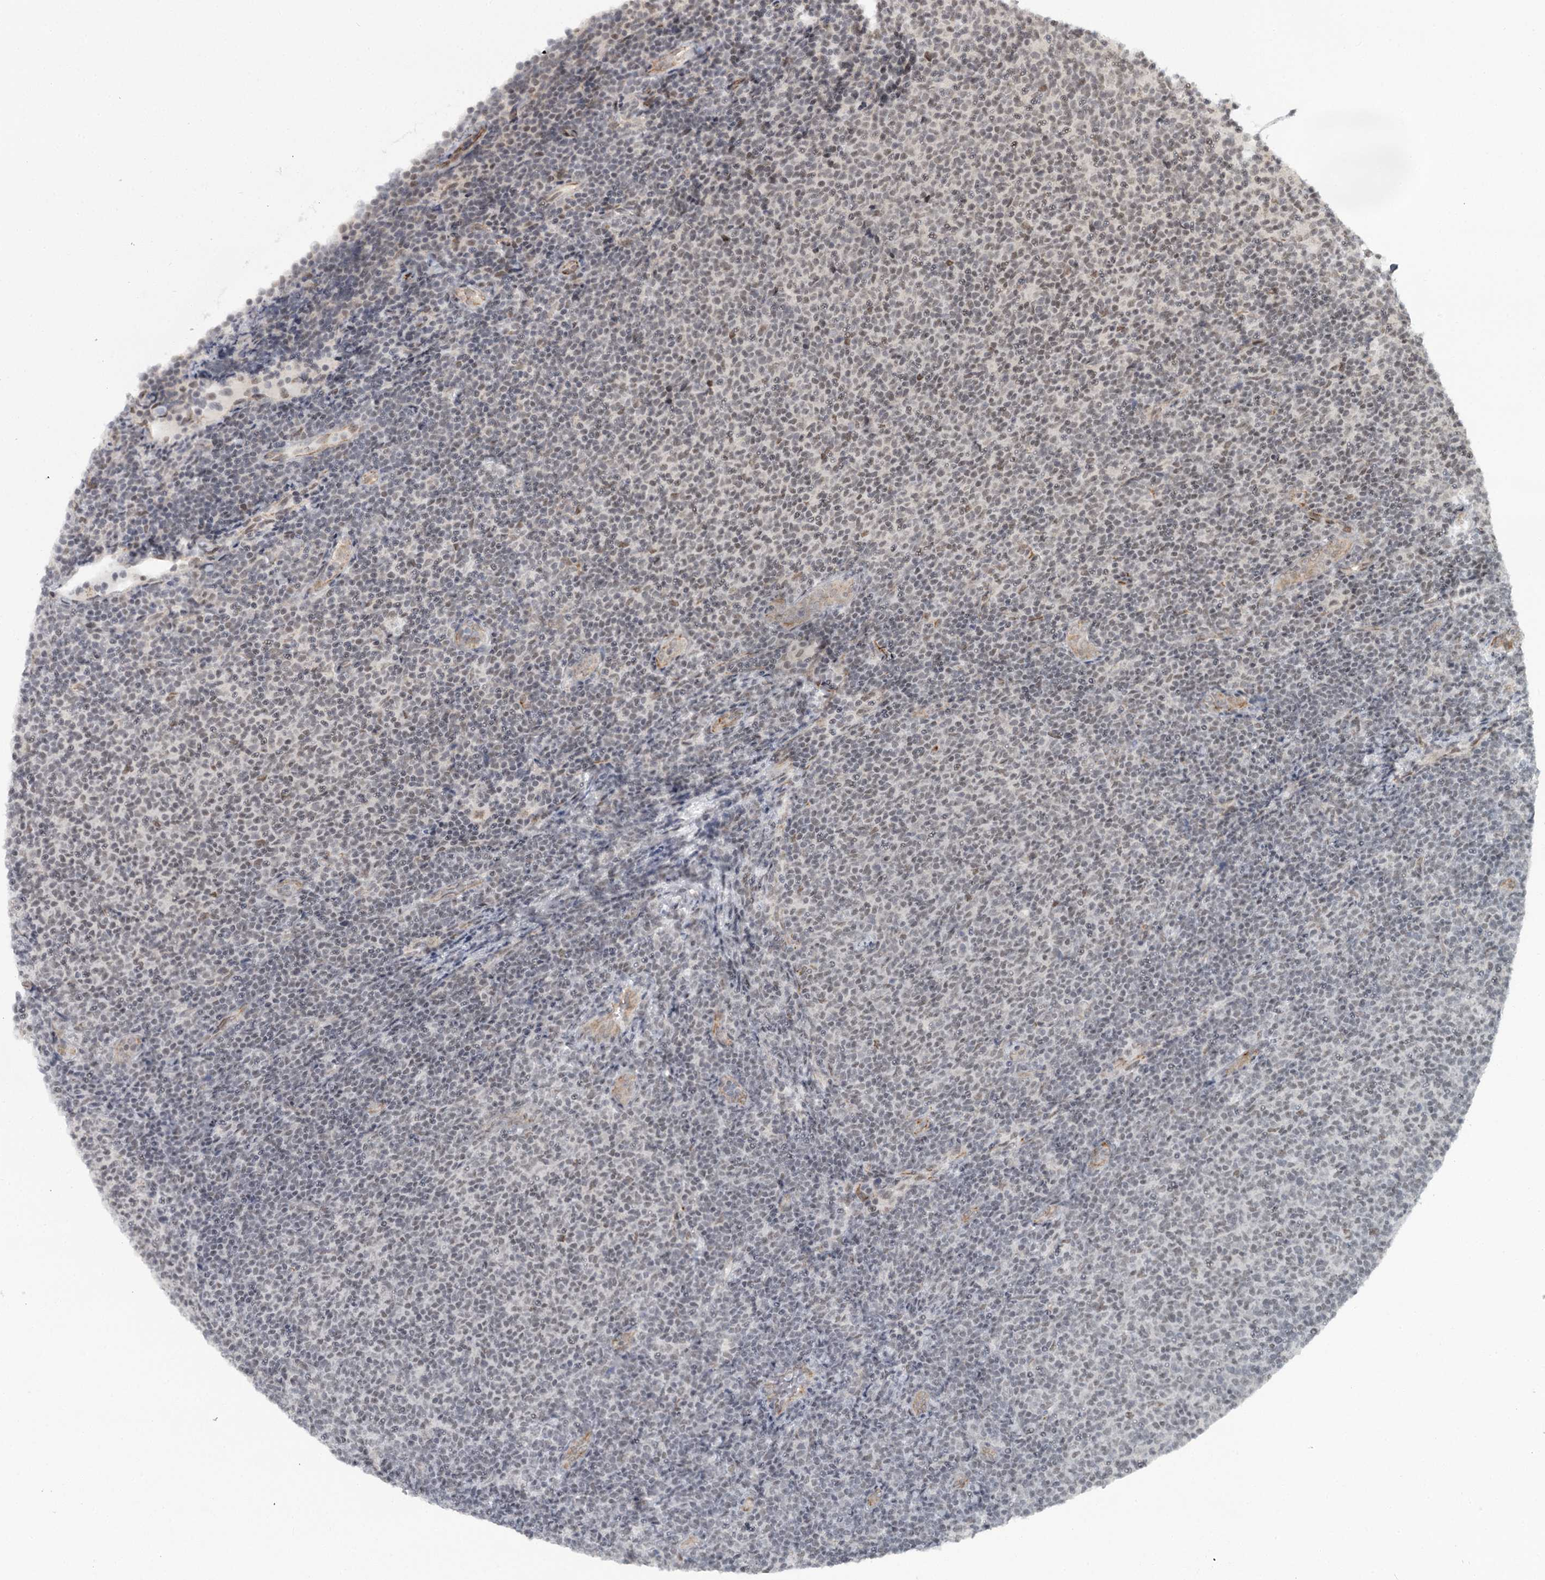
{"staining": {"intensity": "weak", "quantity": ">75%", "location": "nuclear"}, "tissue": "lymphoma", "cell_type": "Tumor cells", "image_type": "cancer", "snomed": [{"axis": "morphology", "description": "Malignant lymphoma, non-Hodgkin's type, Low grade"}, {"axis": "topography", "description": "Lymph node"}], "caption": "A high-resolution photomicrograph shows IHC staining of low-grade malignant lymphoma, non-Hodgkin's type, which displays weak nuclear positivity in approximately >75% of tumor cells.", "gene": "FAM13C", "patient": {"sex": "male", "age": 66}}